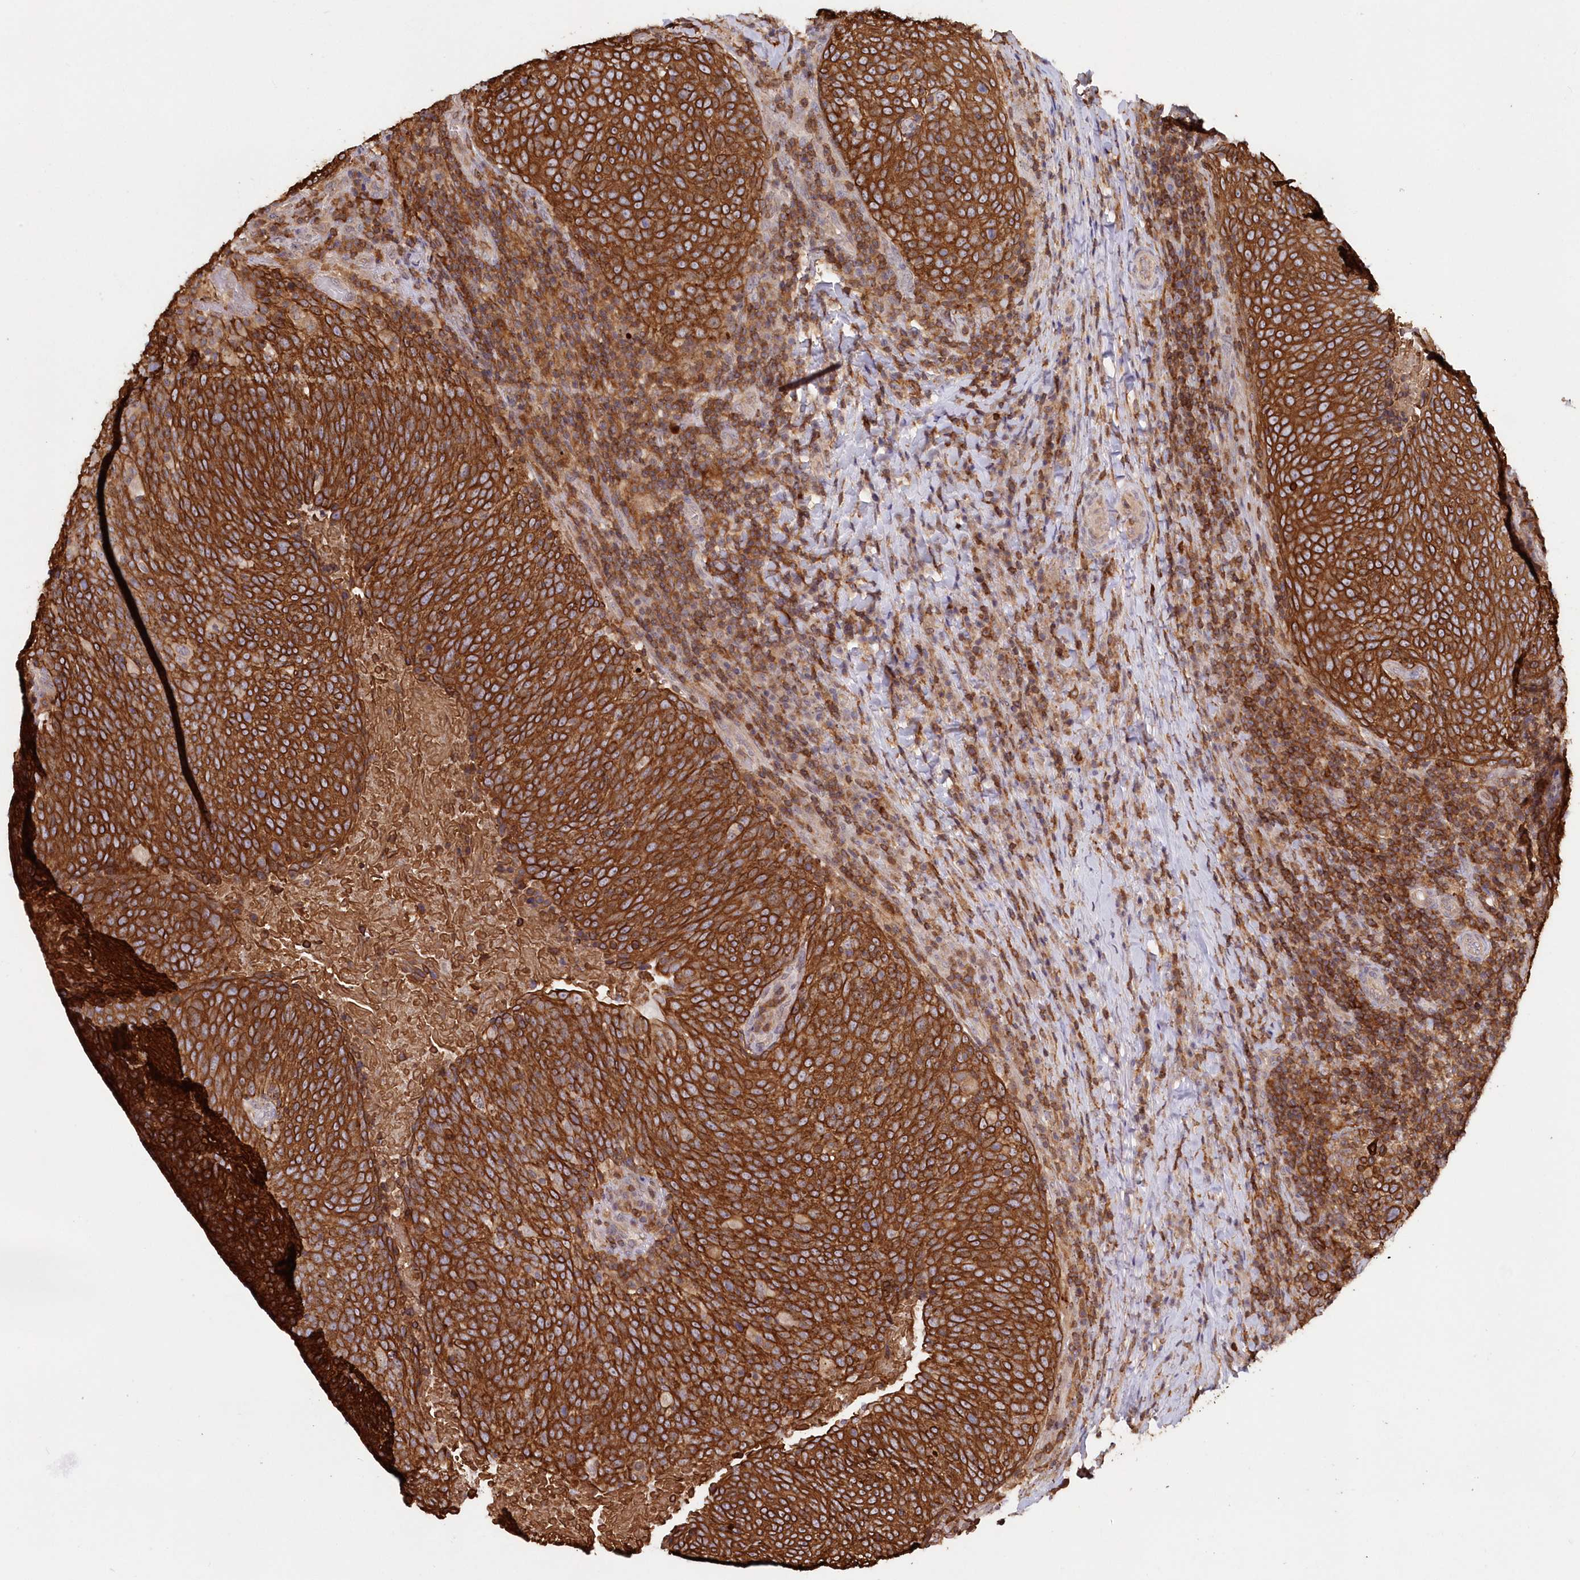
{"staining": {"intensity": "strong", "quantity": ">75%", "location": "cytoplasmic/membranous"}, "tissue": "head and neck cancer", "cell_type": "Tumor cells", "image_type": "cancer", "snomed": [{"axis": "morphology", "description": "Squamous cell carcinoma, NOS"}, {"axis": "morphology", "description": "Squamous cell carcinoma, metastatic, NOS"}, {"axis": "topography", "description": "Lymph node"}, {"axis": "topography", "description": "Head-Neck"}], "caption": "Head and neck cancer (squamous cell carcinoma) stained with DAB immunohistochemistry shows high levels of strong cytoplasmic/membranous positivity in about >75% of tumor cells.", "gene": "SNED1", "patient": {"sex": "male", "age": 62}}